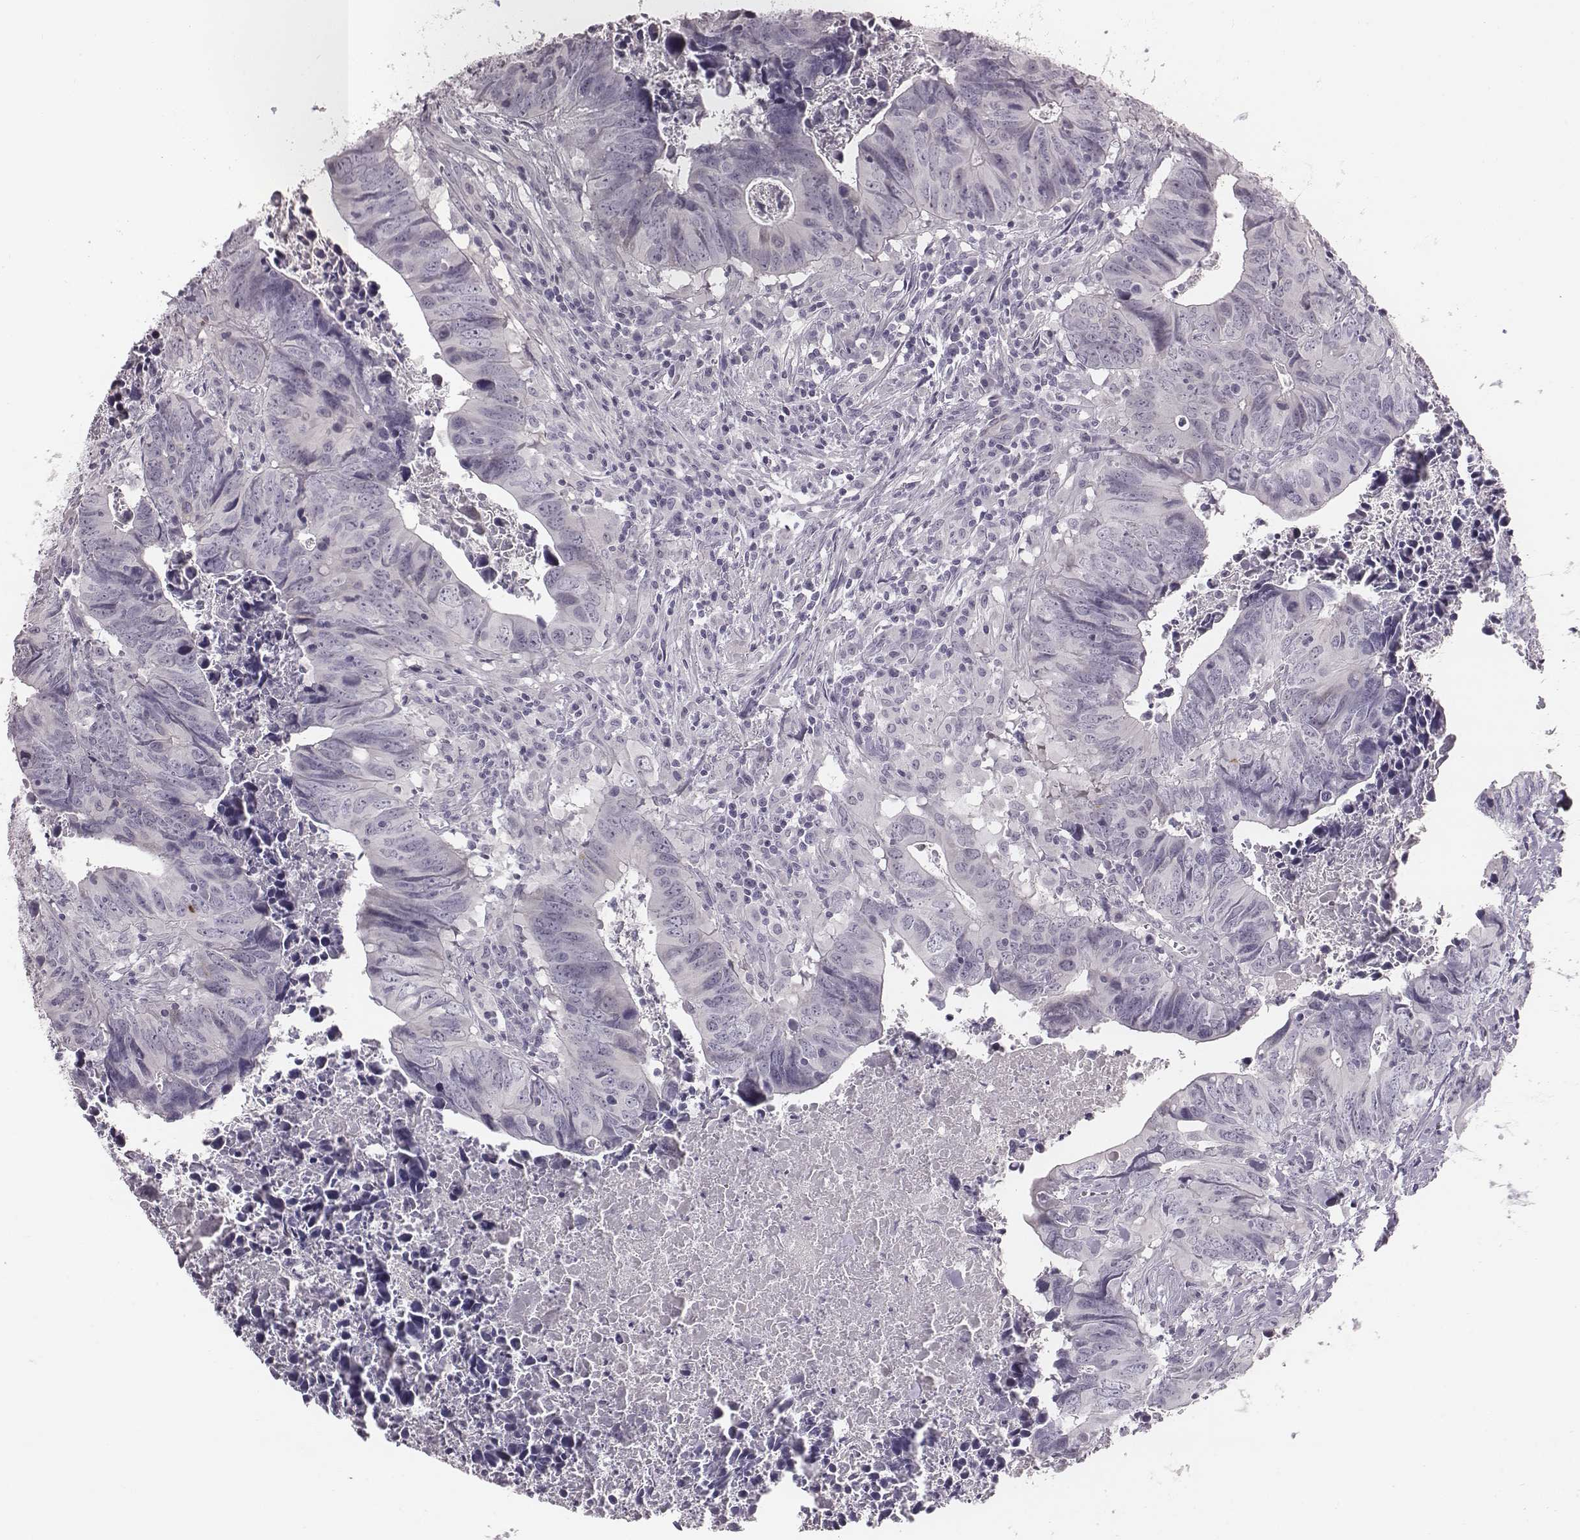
{"staining": {"intensity": "negative", "quantity": "none", "location": "none"}, "tissue": "colorectal cancer", "cell_type": "Tumor cells", "image_type": "cancer", "snomed": [{"axis": "morphology", "description": "Adenocarcinoma, NOS"}, {"axis": "topography", "description": "Colon"}], "caption": "Protein analysis of adenocarcinoma (colorectal) exhibits no significant expression in tumor cells. (DAB (3,3'-diaminobenzidine) immunohistochemistry (IHC), high magnification).", "gene": "PDE8B", "patient": {"sex": "female", "age": 82}}